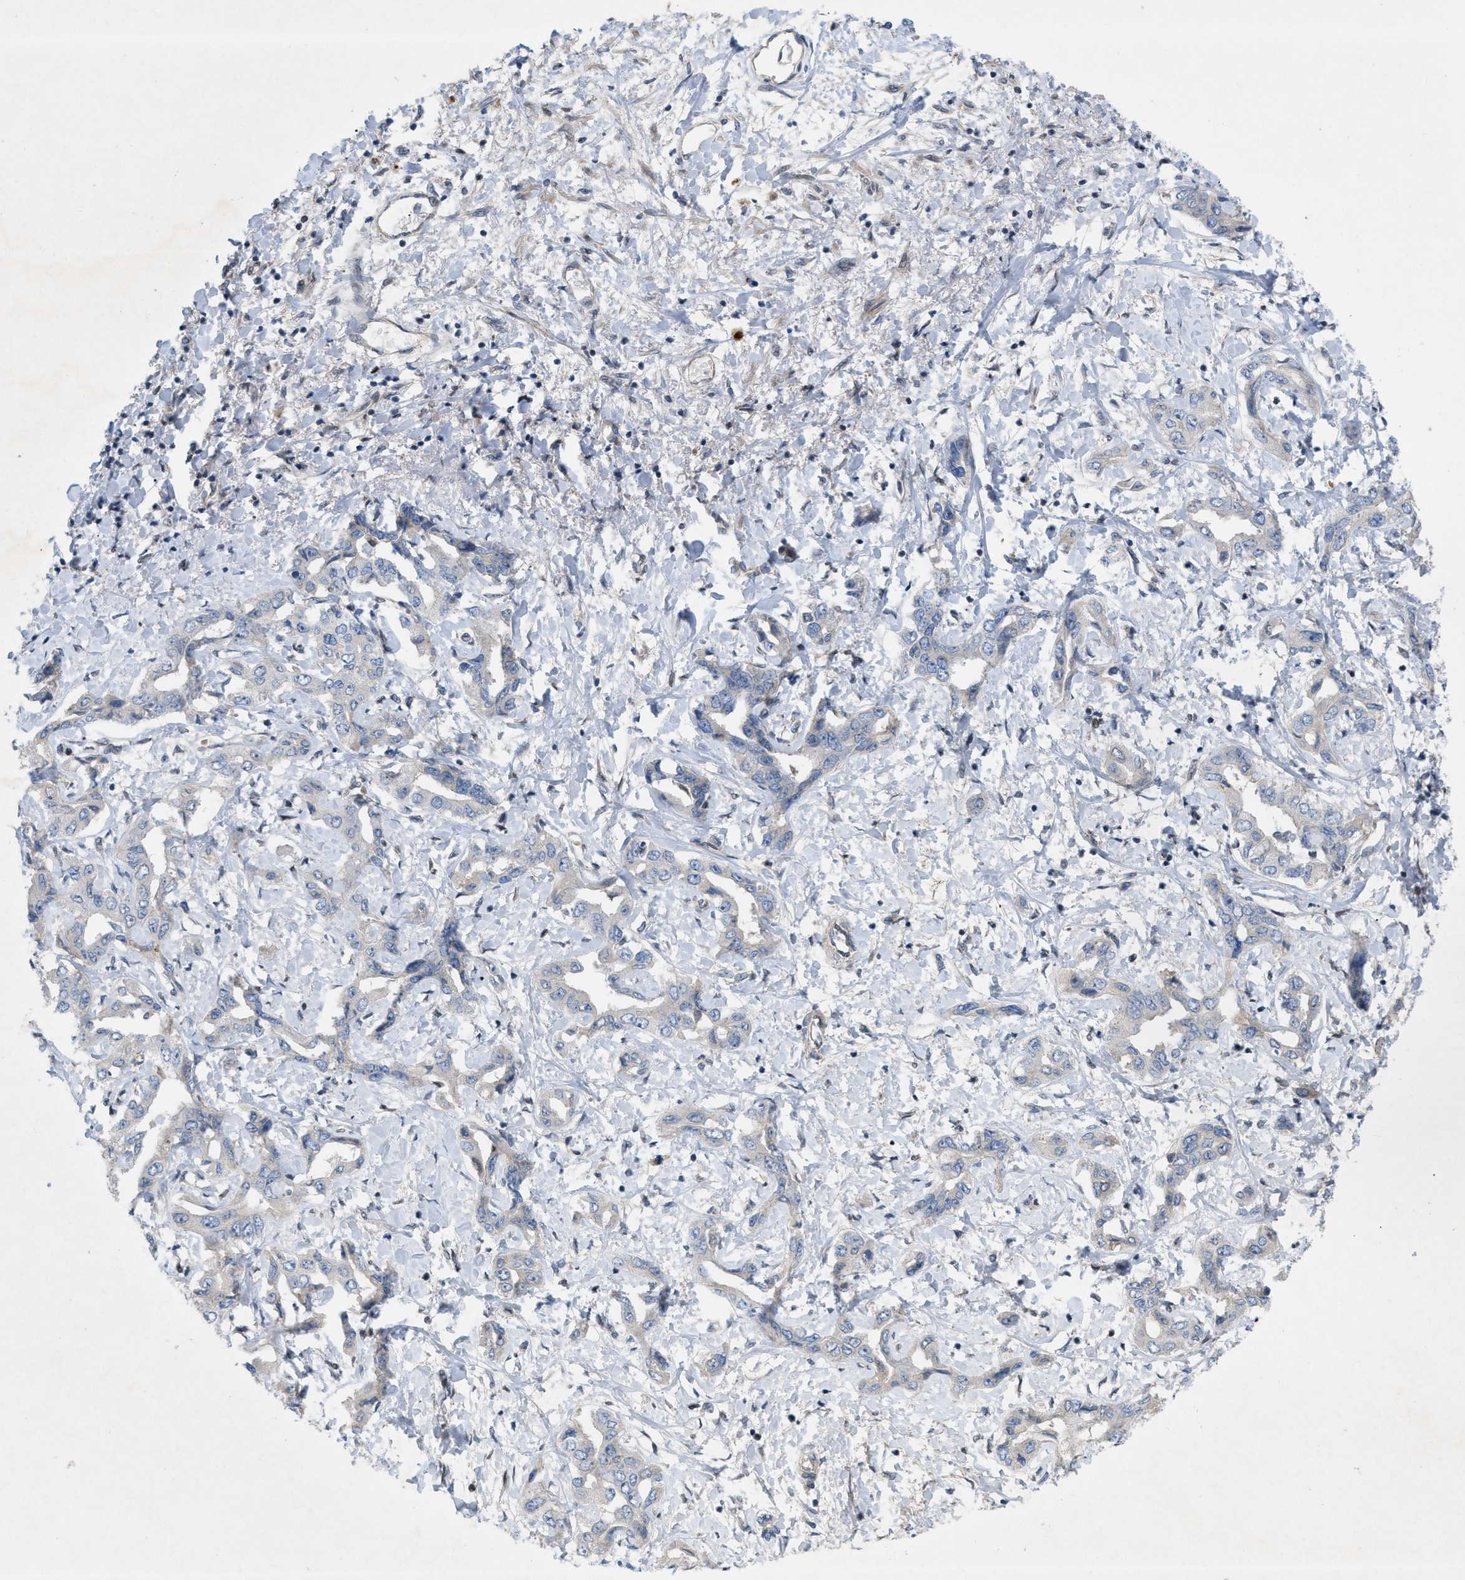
{"staining": {"intensity": "negative", "quantity": "none", "location": "none"}, "tissue": "liver cancer", "cell_type": "Tumor cells", "image_type": "cancer", "snomed": [{"axis": "morphology", "description": "Cholangiocarcinoma"}, {"axis": "topography", "description": "Liver"}], "caption": "This is an IHC histopathology image of human cholangiocarcinoma (liver). There is no staining in tumor cells.", "gene": "NDEL1", "patient": {"sex": "male", "age": 59}}